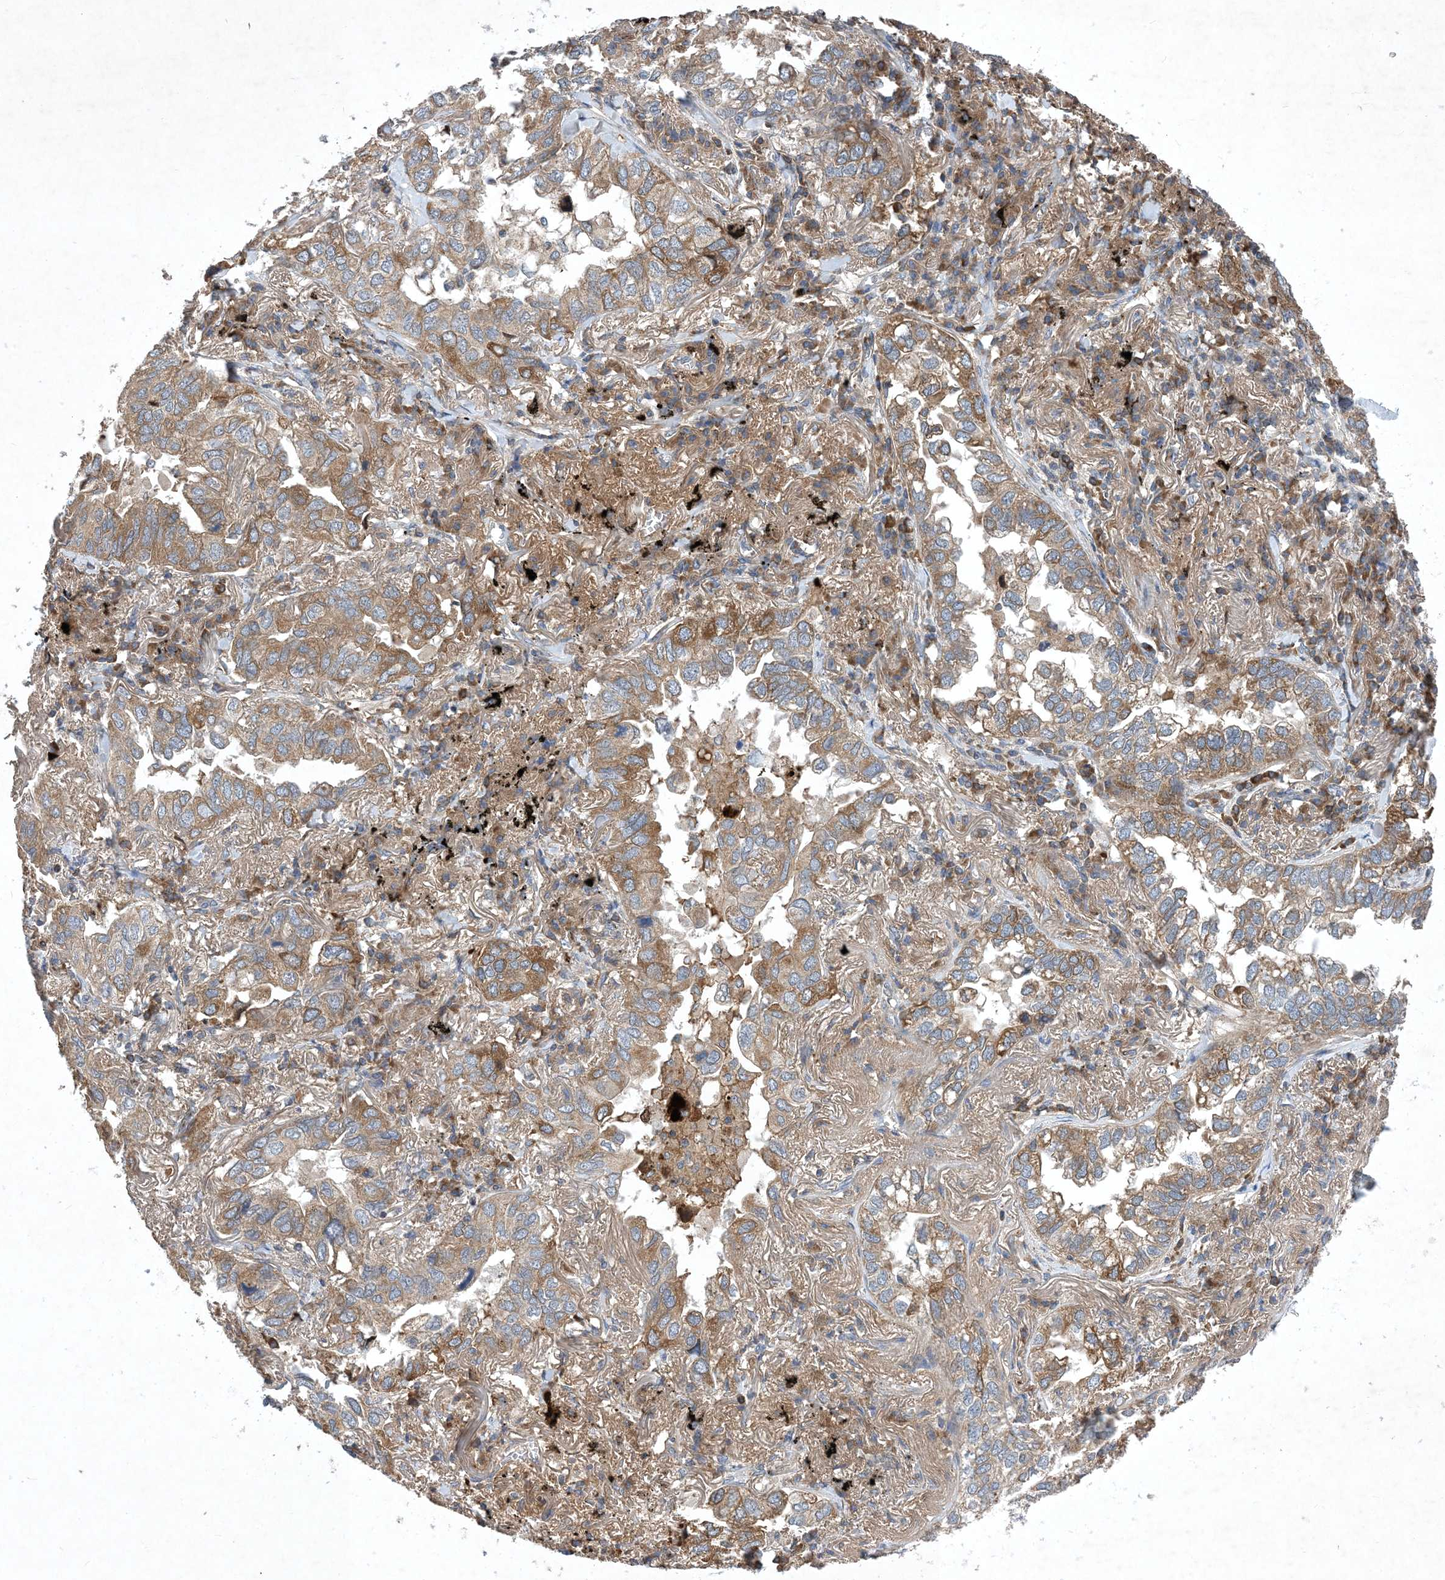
{"staining": {"intensity": "moderate", "quantity": ">75%", "location": "cytoplasmic/membranous"}, "tissue": "lung cancer", "cell_type": "Tumor cells", "image_type": "cancer", "snomed": [{"axis": "morphology", "description": "Adenocarcinoma, NOS"}, {"axis": "topography", "description": "Lung"}], "caption": "High-magnification brightfield microscopy of adenocarcinoma (lung) stained with DAB (3,3'-diaminobenzidine) (brown) and counterstained with hematoxylin (blue). tumor cells exhibit moderate cytoplasmic/membranous staining is identified in approximately>75% of cells.", "gene": "STK19", "patient": {"sex": "male", "age": 65}}